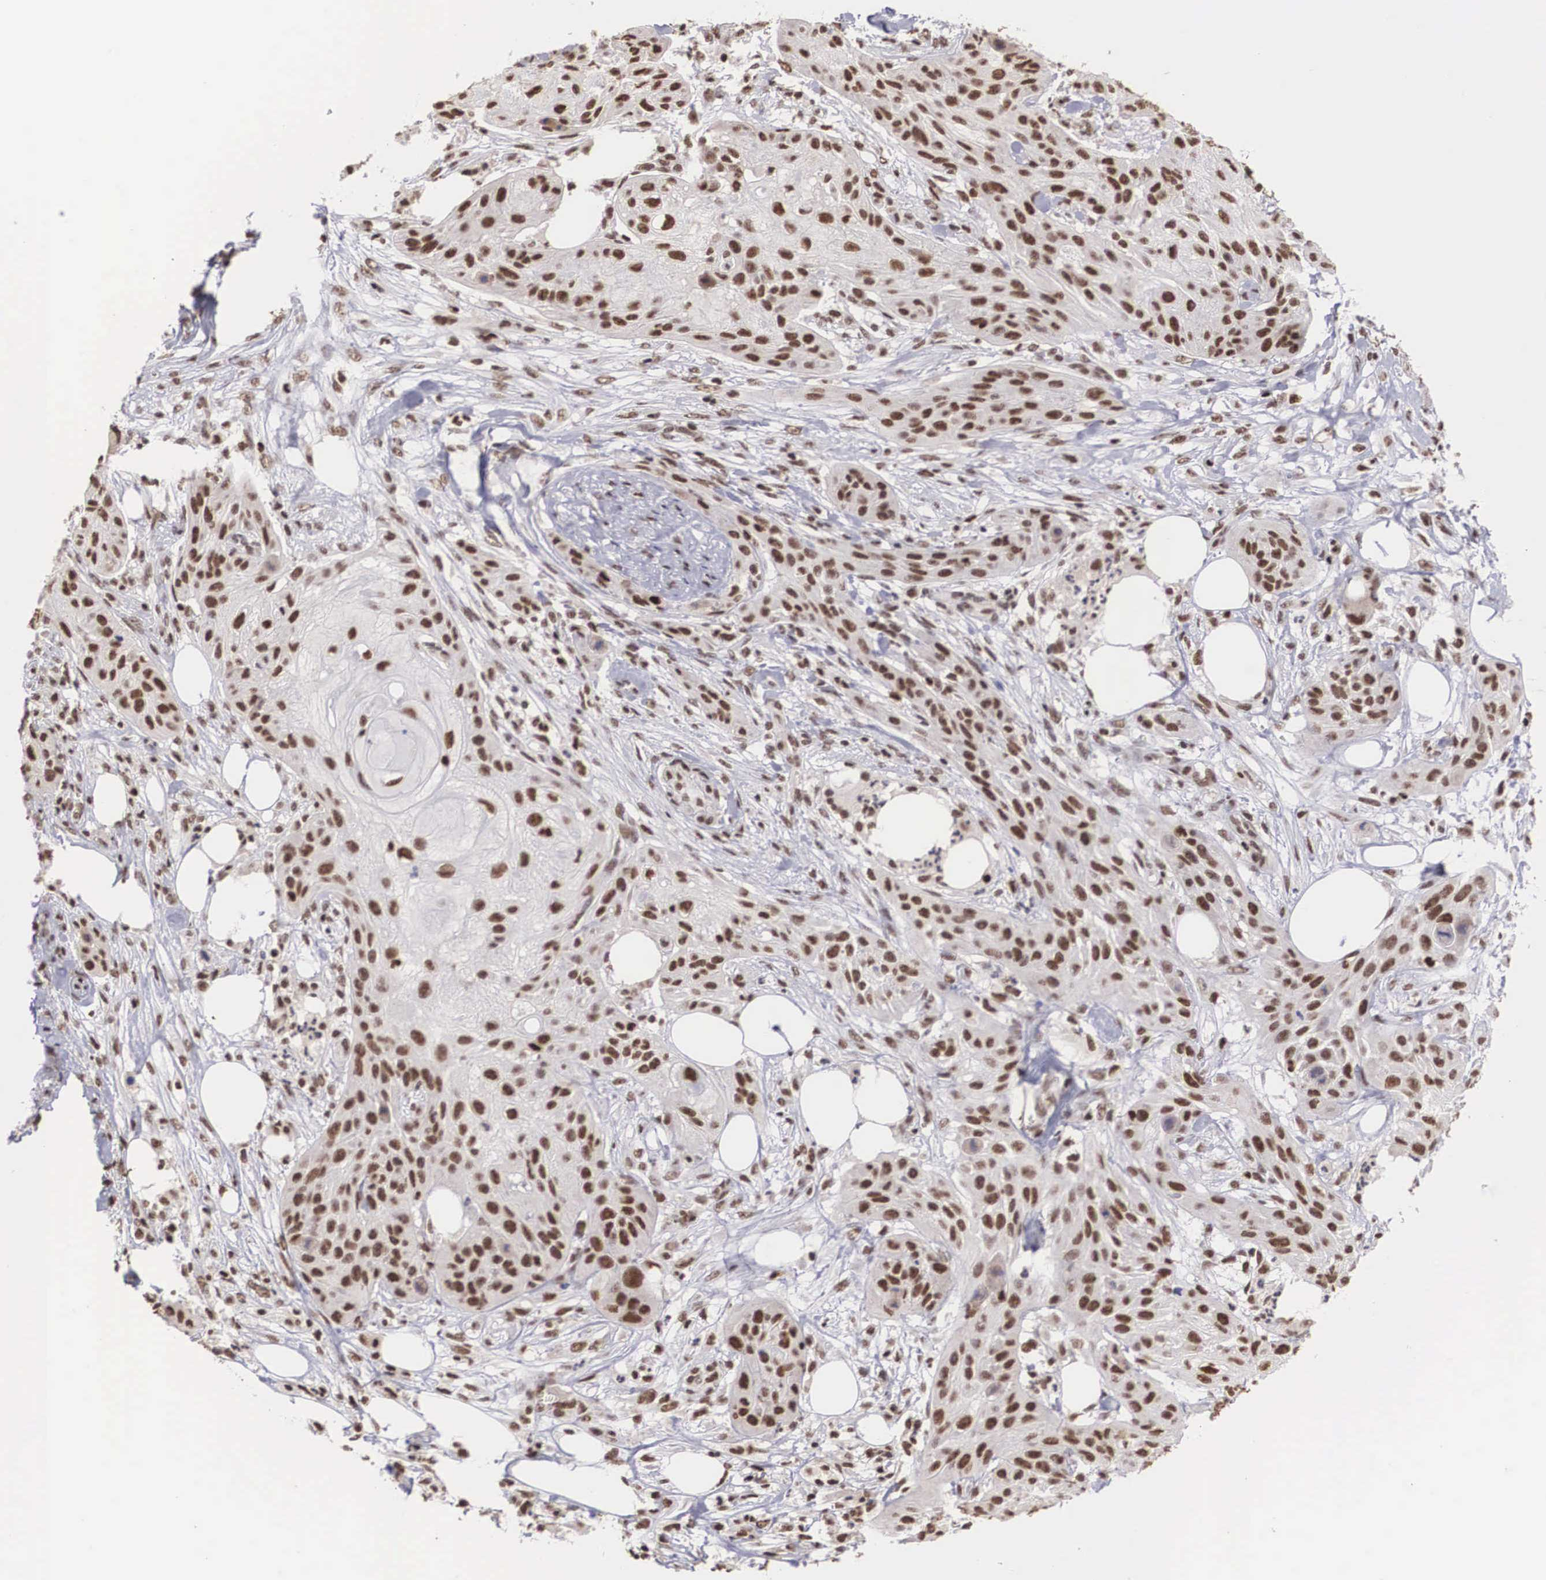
{"staining": {"intensity": "strong", "quantity": ">75%", "location": "nuclear"}, "tissue": "skin cancer", "cell_type": "Tumor cells", "image_type": "cancer", "snomed": [{"axis": "morphology", "description": "Squamous cell carcinoma, NOS"}, {"axis": "topography", "description": "Skin"}], "caption": "The histopathology image reveals immunohistochemical staining of squamous cell carcinoma (skin). There is strong nuclear staining is seen in approximately >75% of tumor cells.", "gene": "HTATSF1", "patient": {"sex": "female", "age": 88}}